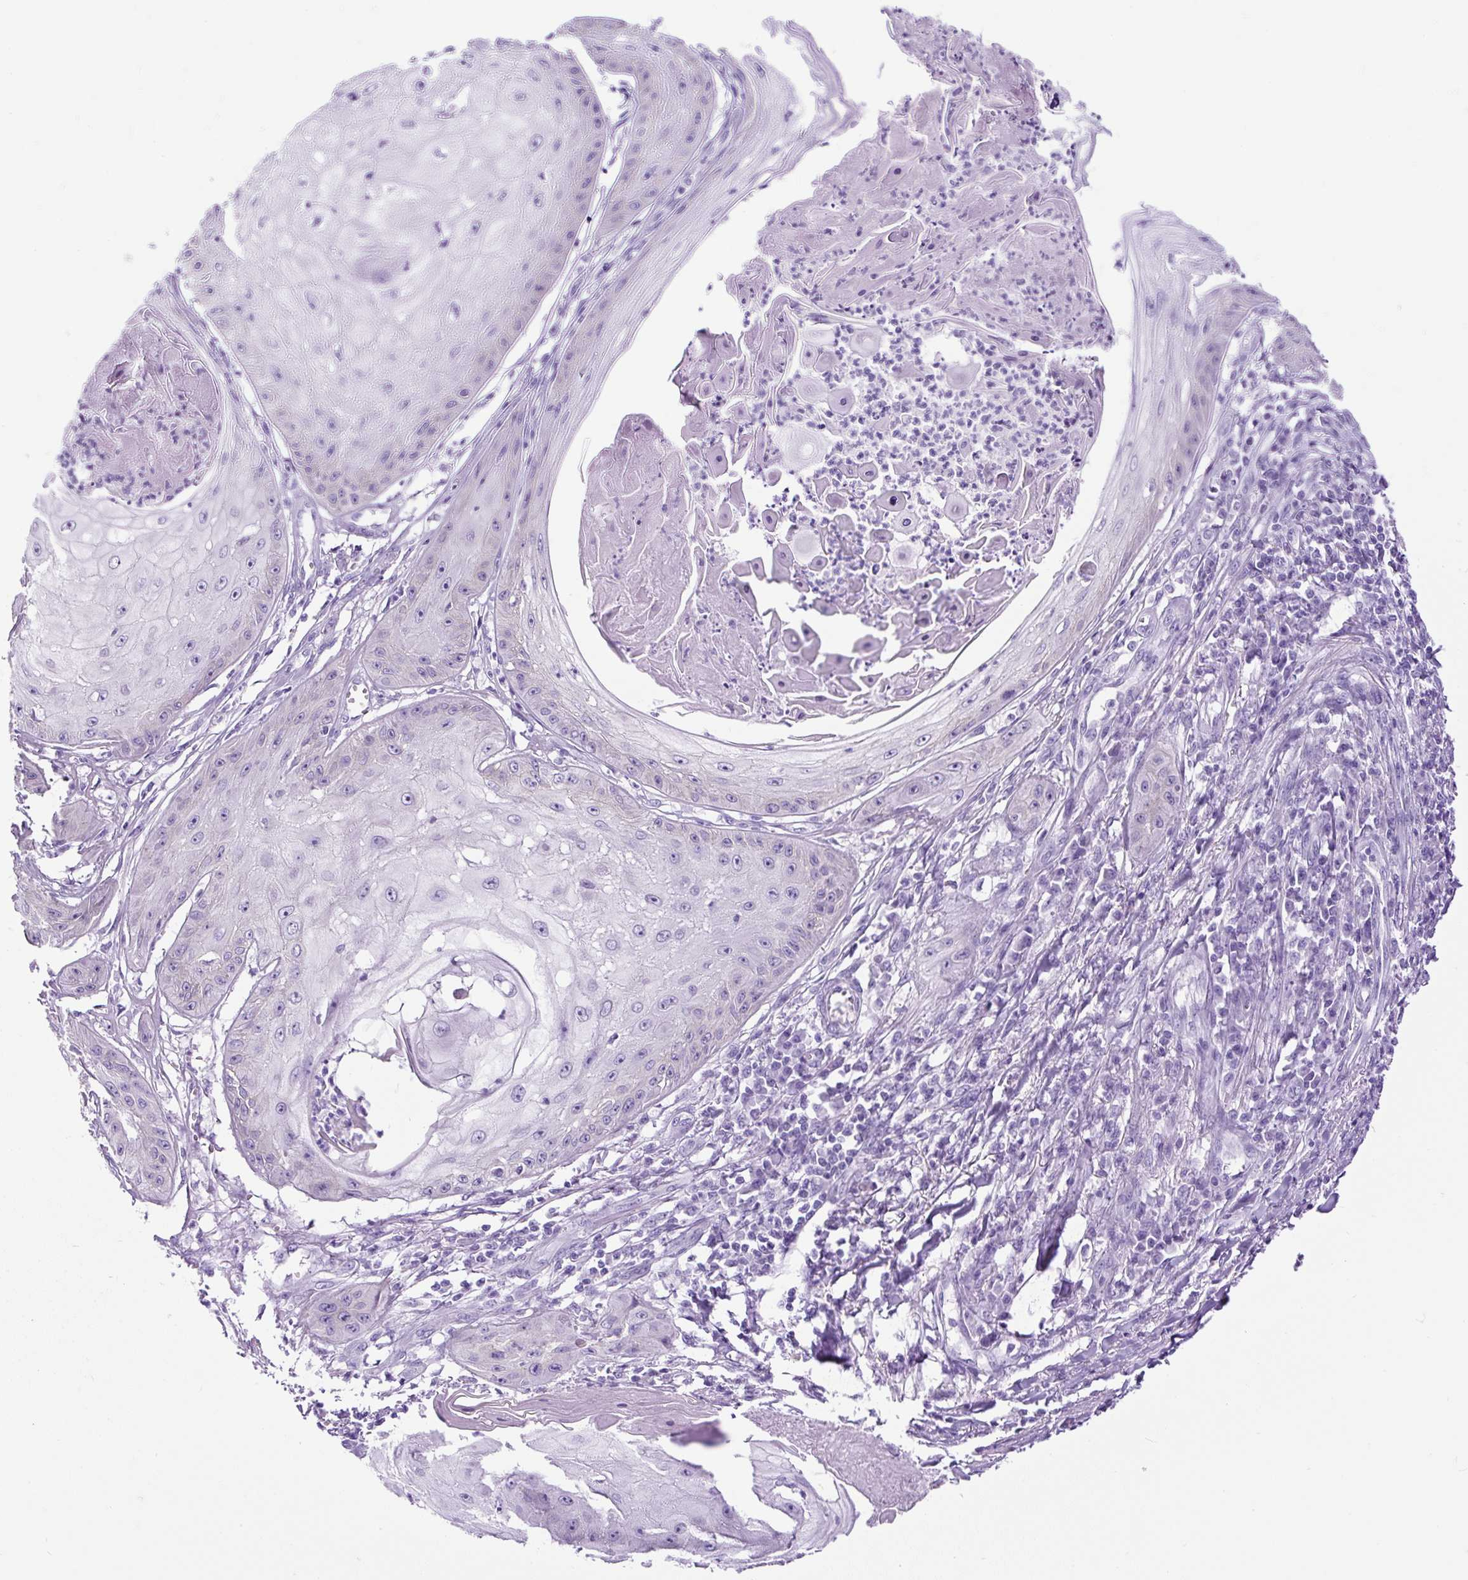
{"staining": {"intensity": "negative", "quantity": "none", "location": "none"}, "tissue": "skin cancer", "cell_type": "Tumor cells", "image_type": "cancer", "snomed": [{"axis": "morphology", "description": "Squamous cell carcinoma, NOS"}, {"axis": "topography", "description": "Skin"}], "caption": "Immunohistochemical staining of human squamous cell carcinoma (skin) exhibits no significant staining in tumor cells. (Brightfield microscopy of DAB immunohistochemistry (IHC) at high magnification).", "gene": "PDIA2", "patient": {"sex": "male", "age": 70}}